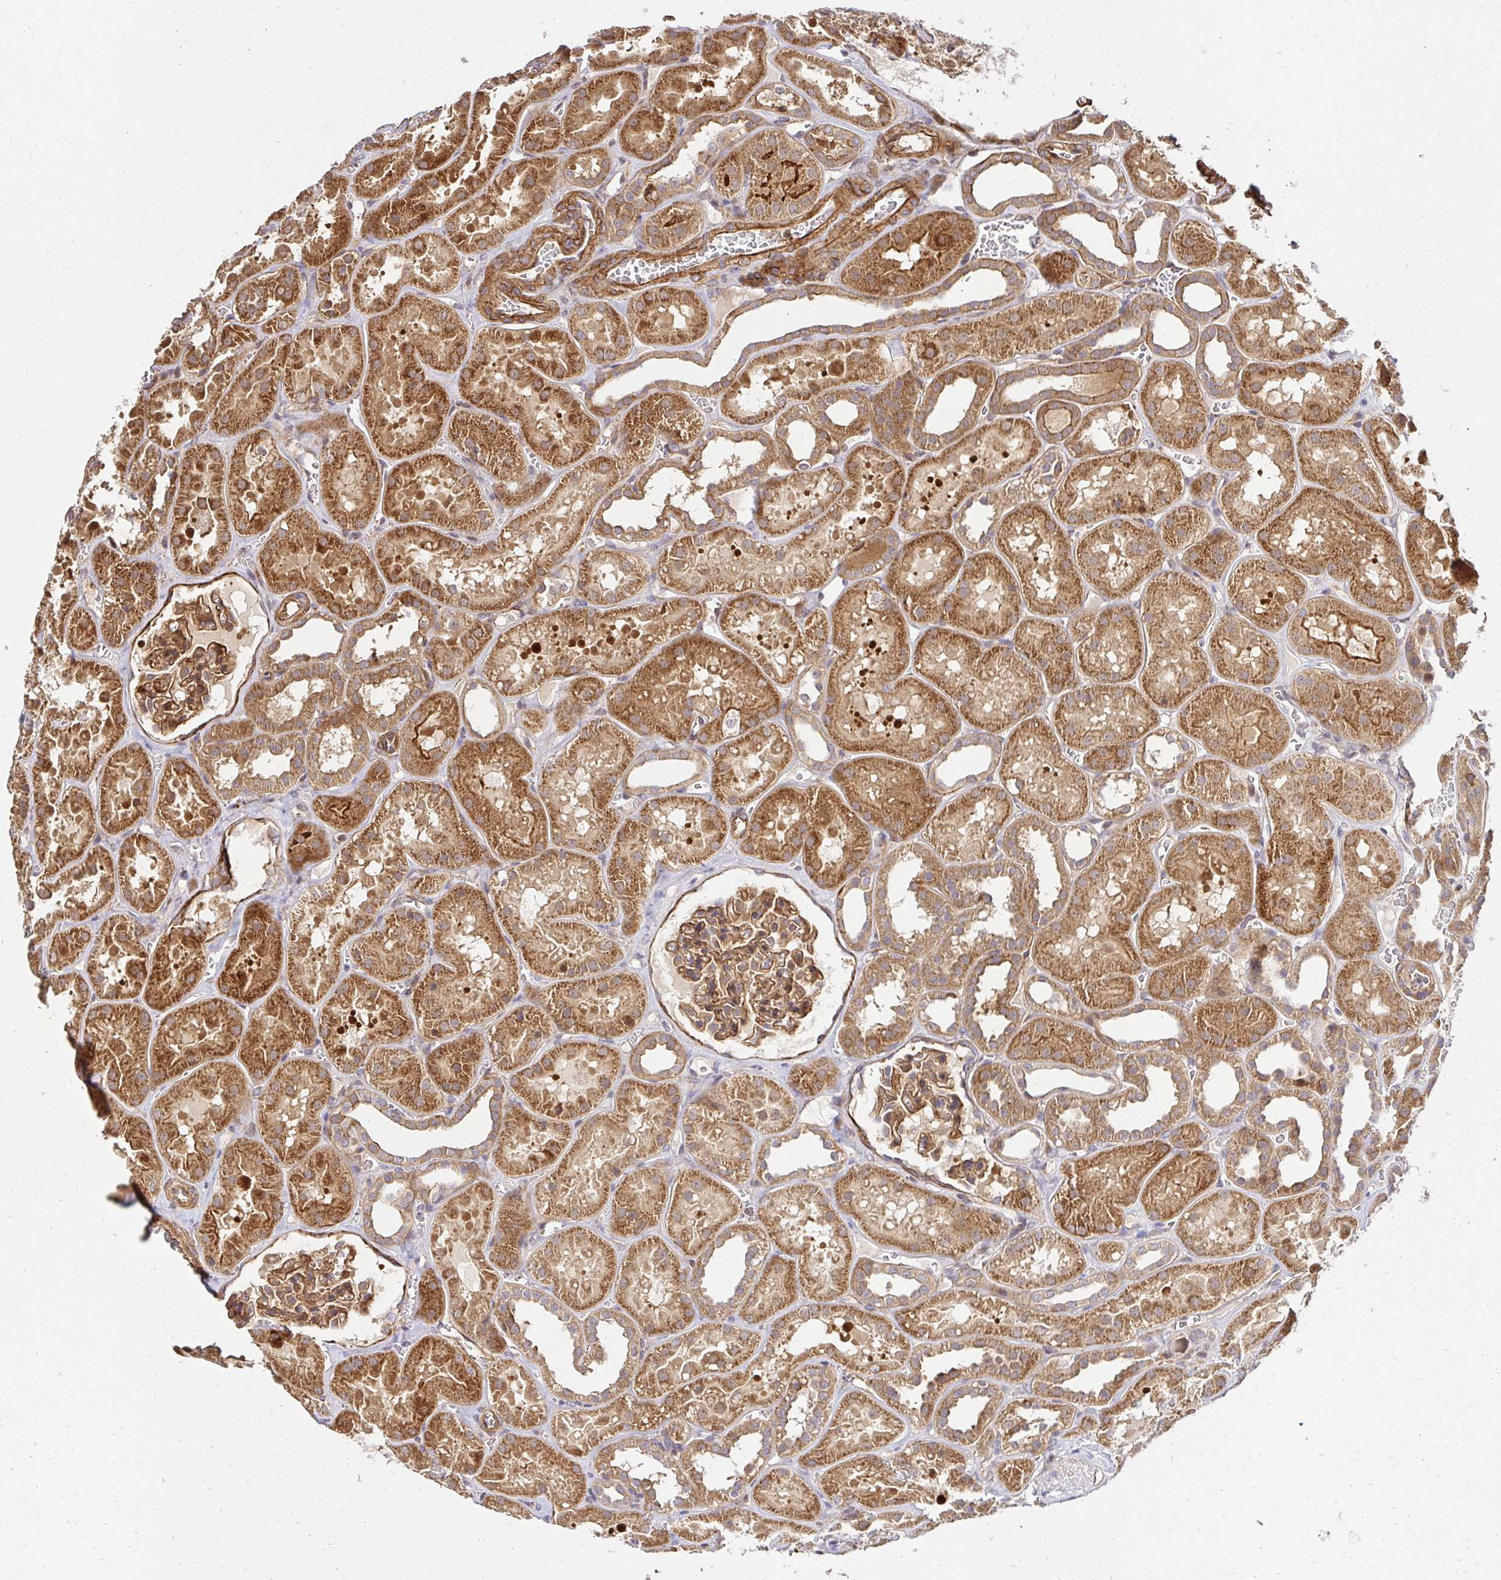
{"staining": {"intensity": "moderate", "quantity": ">75%", "location": "cytoplasmic/membranous"}, "tissue": "kidney", "cell_type": "Cells in glomeruli", "image_type": "normal", "snomed": [{"axis": "morphology", "description": "Normal tissue, NOS"}, {"axis": "topography", "description": "Kidney"}], "caption": "Cells in glomeruli show moderate cytoplasmic/membranous staining in about >75% of cells in unremarkable kidney. (Stains: DAB in brown, nuclei in blue, Microscopy: brightfield microscopy at high magnification).", "gene": "PSMA4", "patient": {"sex": "female", "age": 41}}